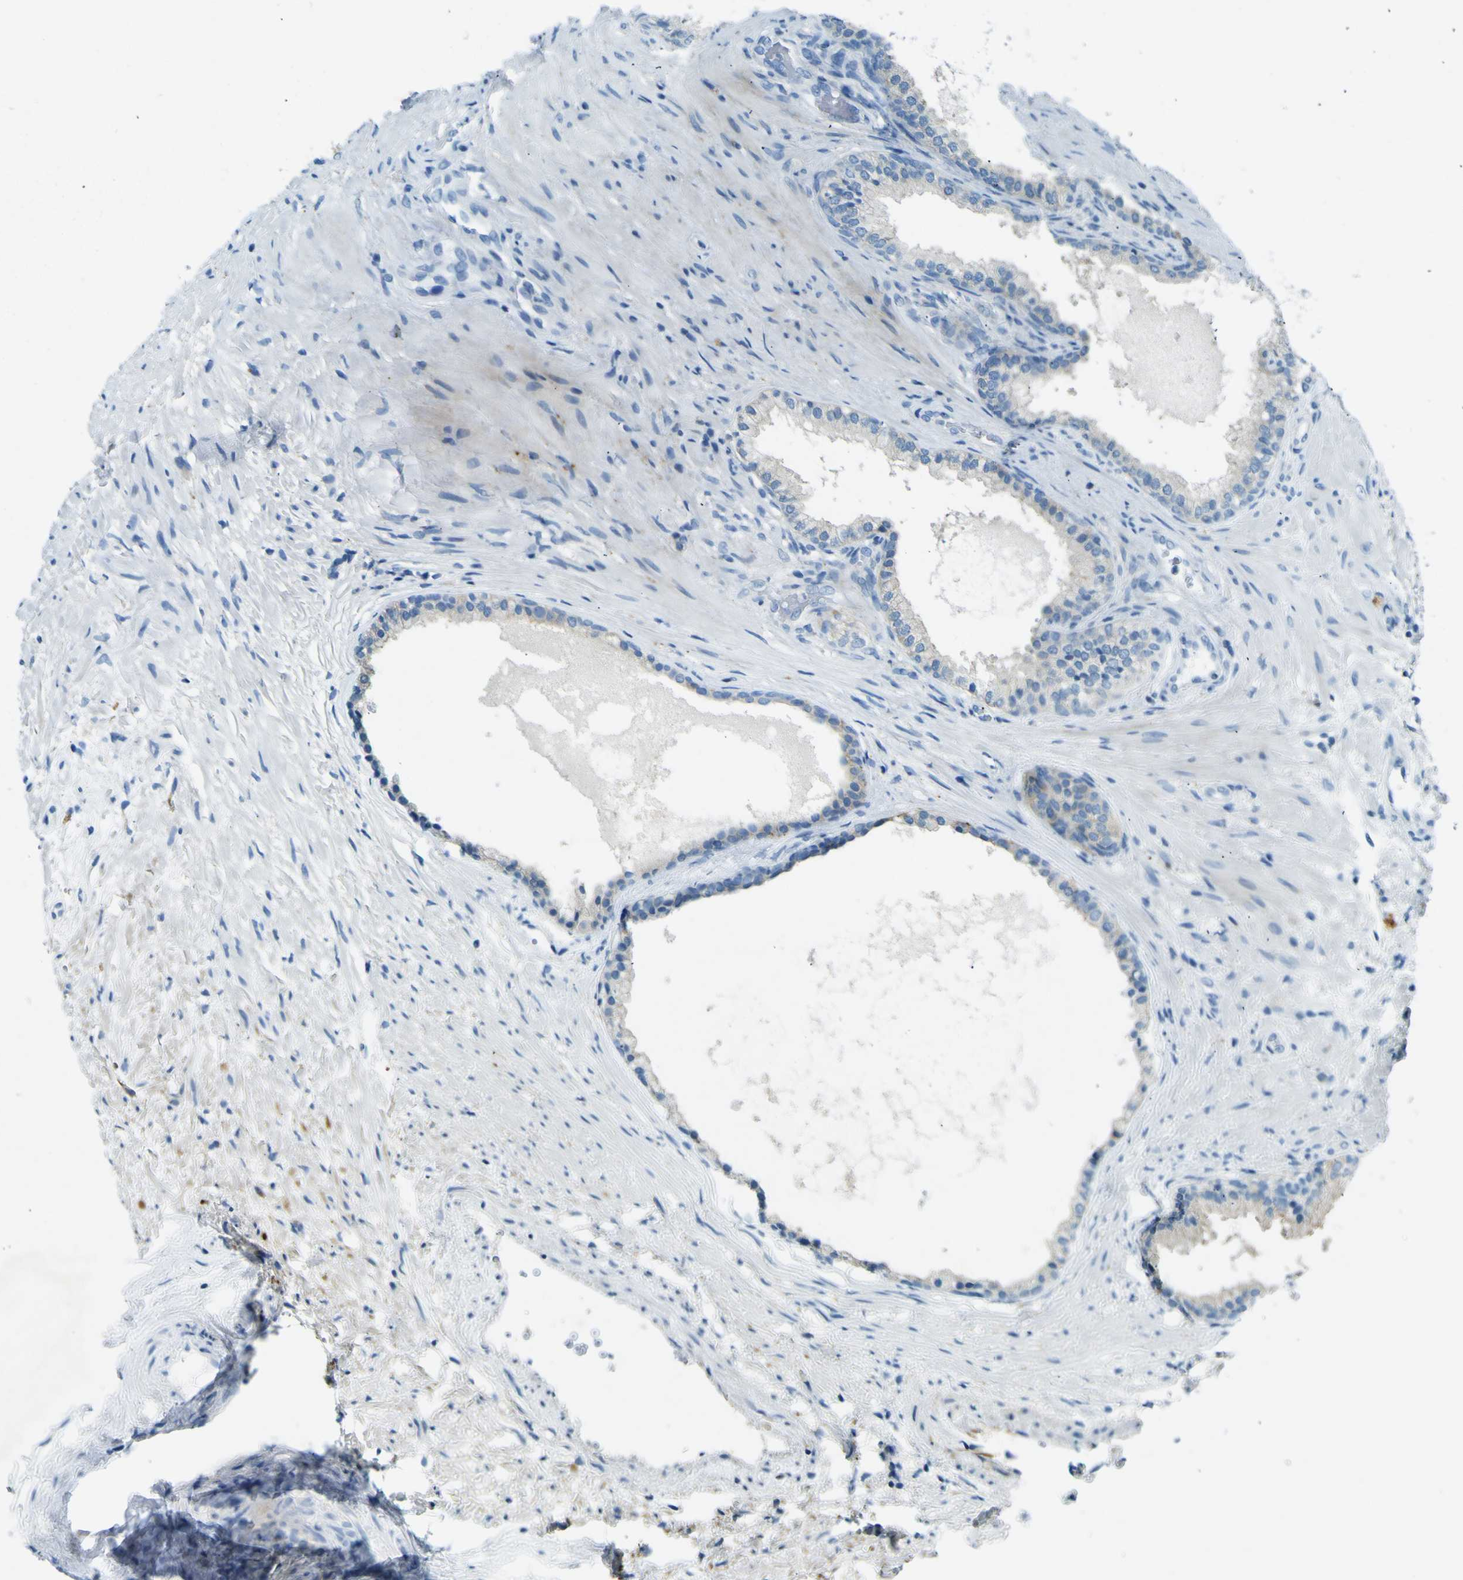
{"staining": {"intensity": "negative", "quantity": "none", "location": "none"}, "tissue": "prostate", "cell_type": "Glandular cells", "image_type": "normal", "snomed": [{"axis": "morphology", "description": "Normal tissue, NOS"}, {"axis": "topography", "description": "Prostate"}], "caption": "Immunohistochemistry (IHC) photomicrograph of benign prostate: human prostate stained with DAB (3,3'-diaminobenzidine) exhibits no significant protein expression in glandular cells.", "gene": "SORCS1", "patient": {"sex": "male", "age": 76}}